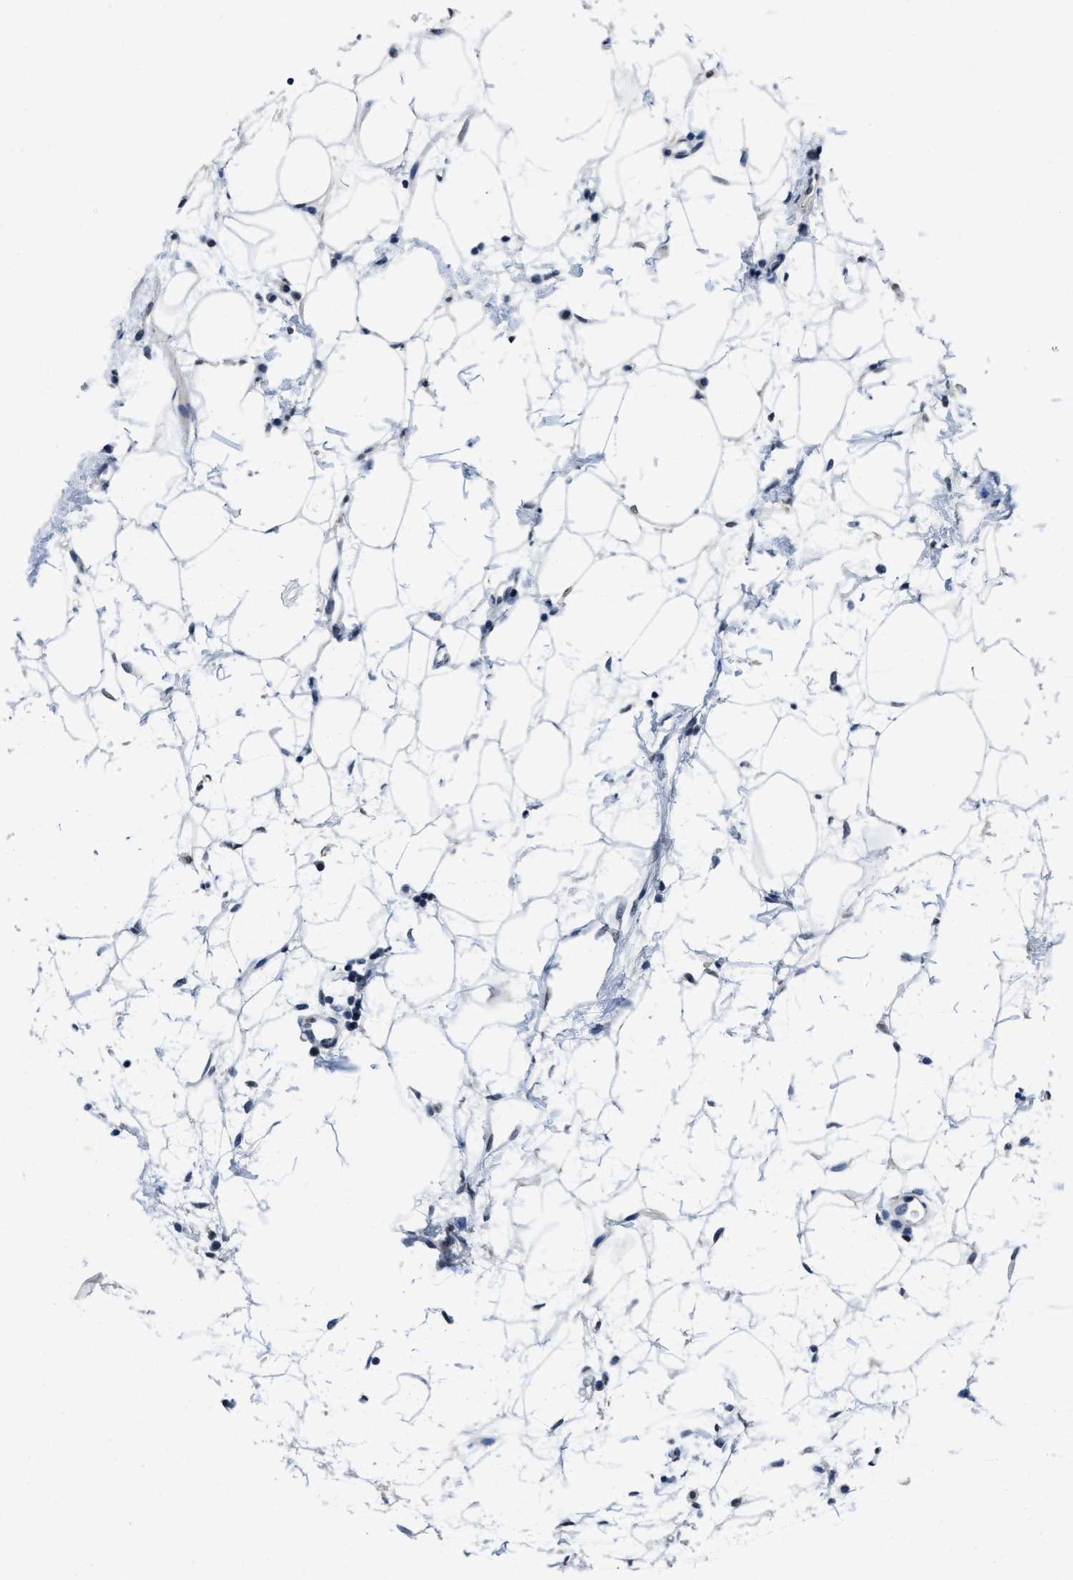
{"staining": {"intensity": "moderate", "quantity": ">75%", "location": "nuclear"}, "tissue": "lymph node", "cell_type": "Germinal center cells", "image_type": "normal", "snomed": [{"axis": "morphology", "description": "Normal tissue, NOS"}, {"axis": "morphology", "description": "Carcinoid, malignant, NOS"}, {"axis": "topography", "description": "Lymph node"}], "caption": "Human lymph node stained with a brown dye reveals moderate nuclear positive expression in approximately >75% of germinal center cells.", "gene": "SUPT16H", "patient": {"sex": "male", "age": 47}}